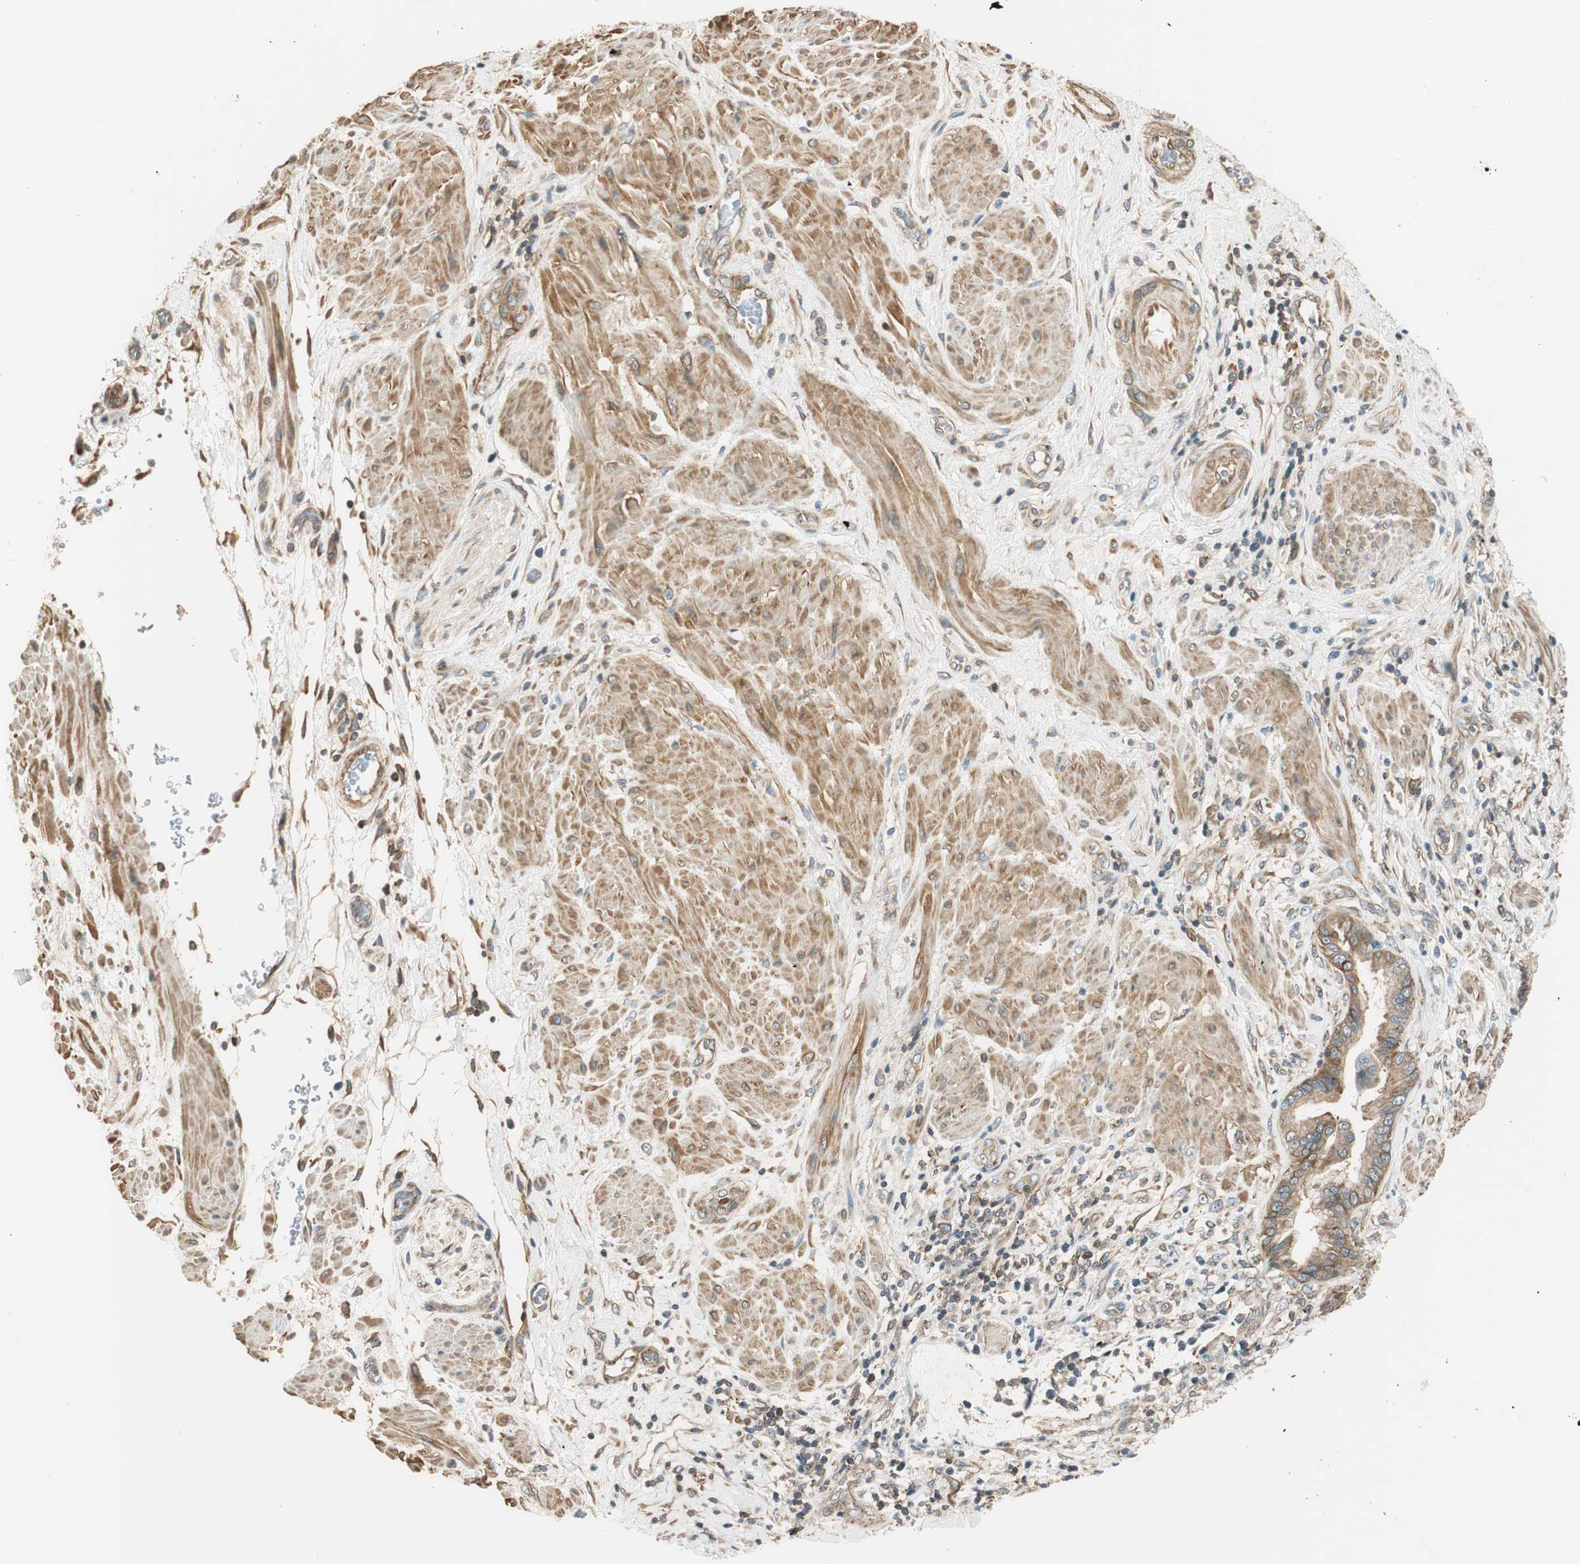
{"staining": {"intensity": "moderate", "quantity": ">75%", "location": "cytoplasmic/membranous"}, "tissue": "pancreatic cancer", "cell_type": "Tumor cells", "image_type": "cancer", "snomed": [{"axis": "morphology", "description": "Adenocarcinoma, NOS"}, {"axis": "topography", "description": "Pancreas"}], "caption": "Human pancreatic cancer (adenocarcinoma) stained for a protein (brown) shows moderate cytoplasmic/membranous positive staining in approximately >75% of tumor cells.", "gene": "PI4K2B", "patient": {"sex": "female", "age": 64}}